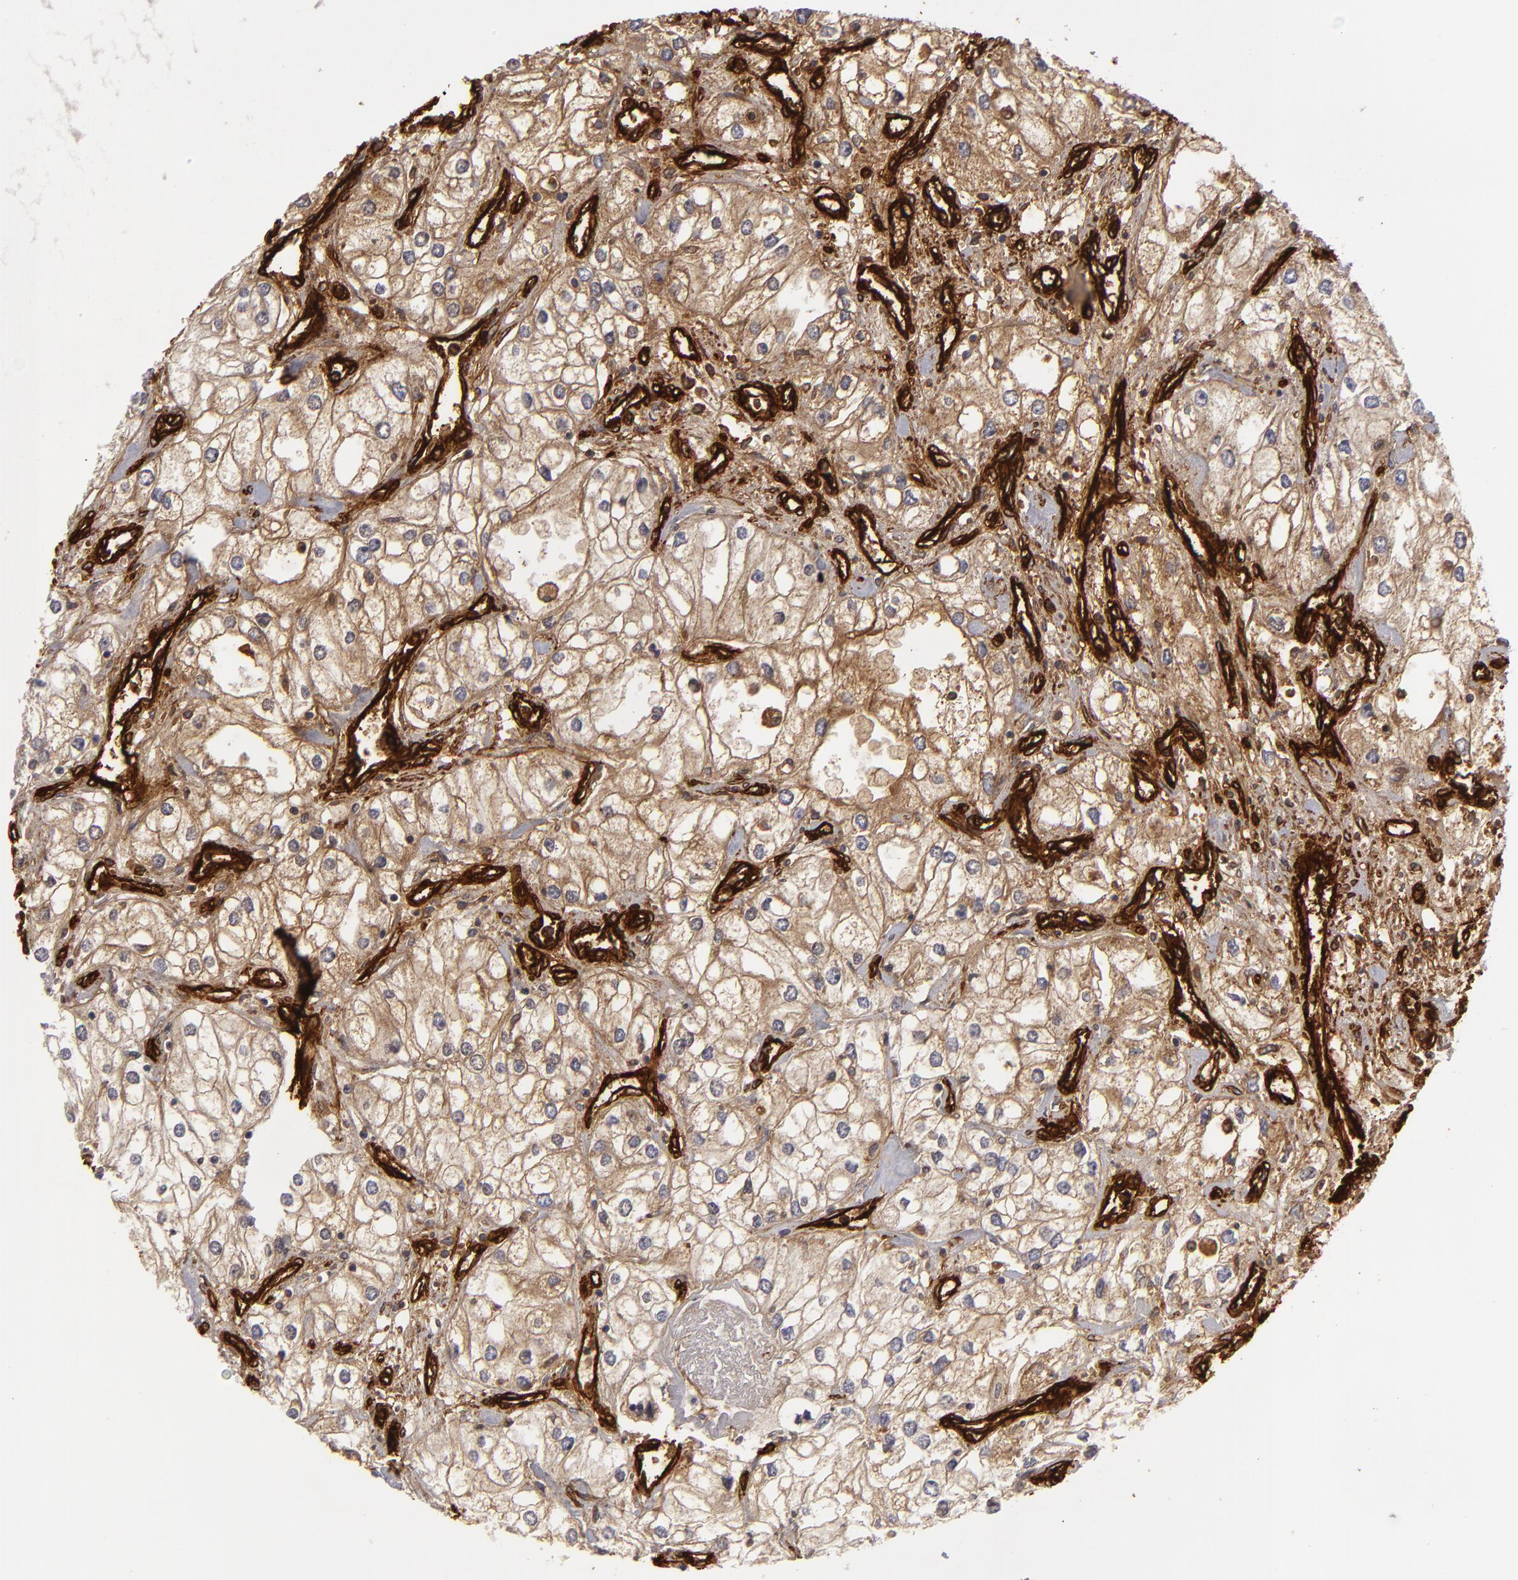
{"staining": {"intensity": "weak", "quantity": ">75%", "location": "cytoplasmic/membranous"}, "tissue": "renal cancer", "cell_type": "Tumor cells", "image_type": "cancer", "snomed": [{"axis": "morphology", "description": "Adenocarcinoma, NOS"}, {"axis": "topography", "description": "Kidney"}], "caption": "Immunohistochemistry (IHC) staining of renal cancer (adenocarcinoma), which reveals low levels of weak cytoplasmic/membranous expression in about >75% of tumor cells indicating weak cytoplasmic/membranous protein staining. The staining was performed using DAB (brown) for protein detection and nuclei were counterstained in hematoxylin (blue).", "gene": "MCAM", "patient": {"sex": "male", "age": 57}}